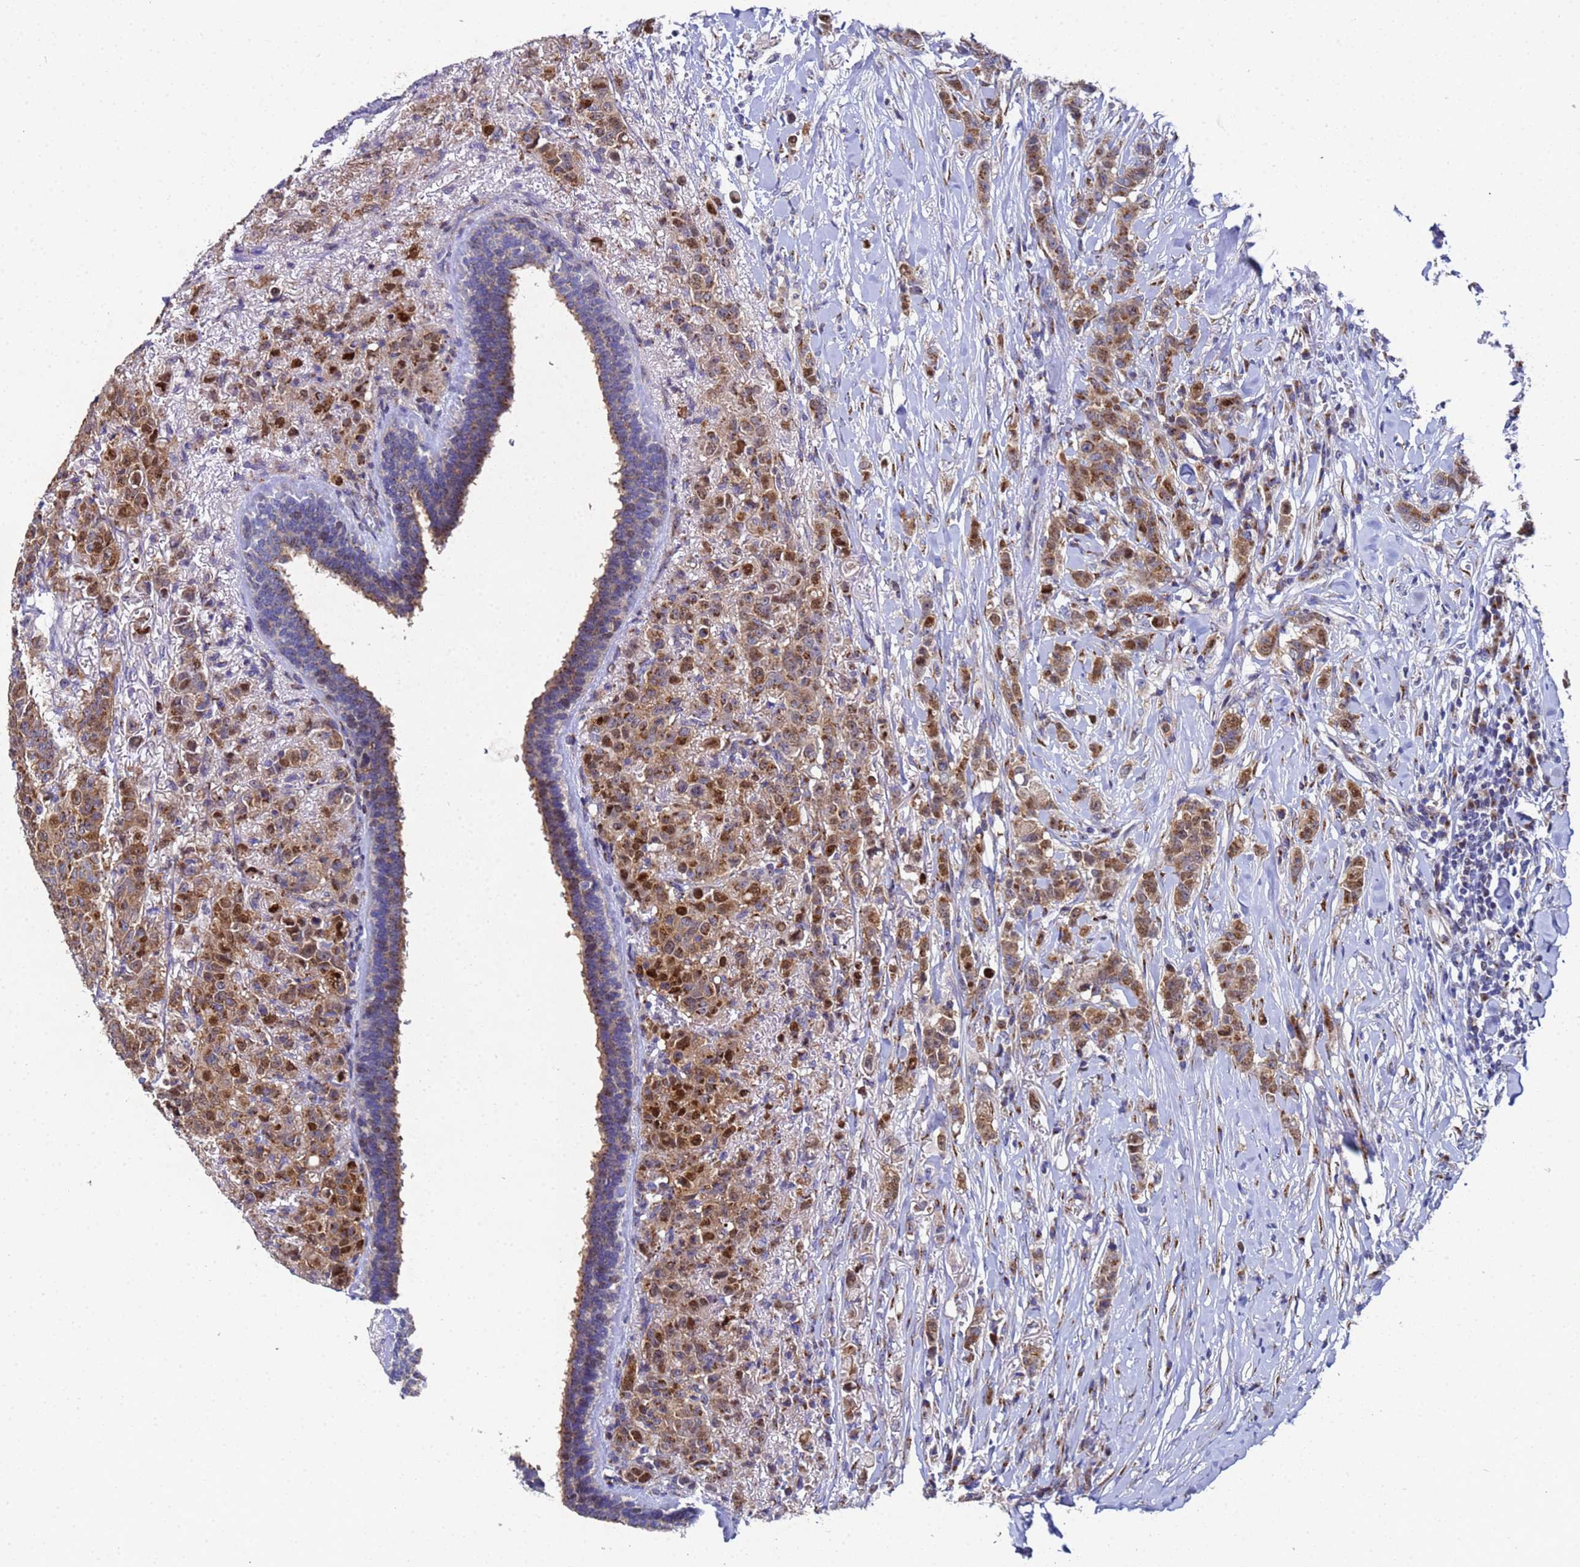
{"staining": {"intensity": "moderate", "quantity": ">75%", "location": "cytoplasmic/membranous"}, "tissue": "breast cancer", "cell_type": "Tumor cells", "image_type": "cancer", "snomed": [{"axis": "morphology", "description": "Duct carcinoma"}, {"axis": "topography", "description": "Breast"}], "caption": "High-magnification brightfield microscopy of breast invasive ductal carcinoma stained with DAB (3,3'-diaminobenzidine) (brown) and counterstained with hematoxylin (blue). tumor cells exhibit moderate cytoplasmic/membranous staining is present in approximately>75% of cells.", "gene": "NSUN6", "patient": {"sex": "female", "age": 40}}